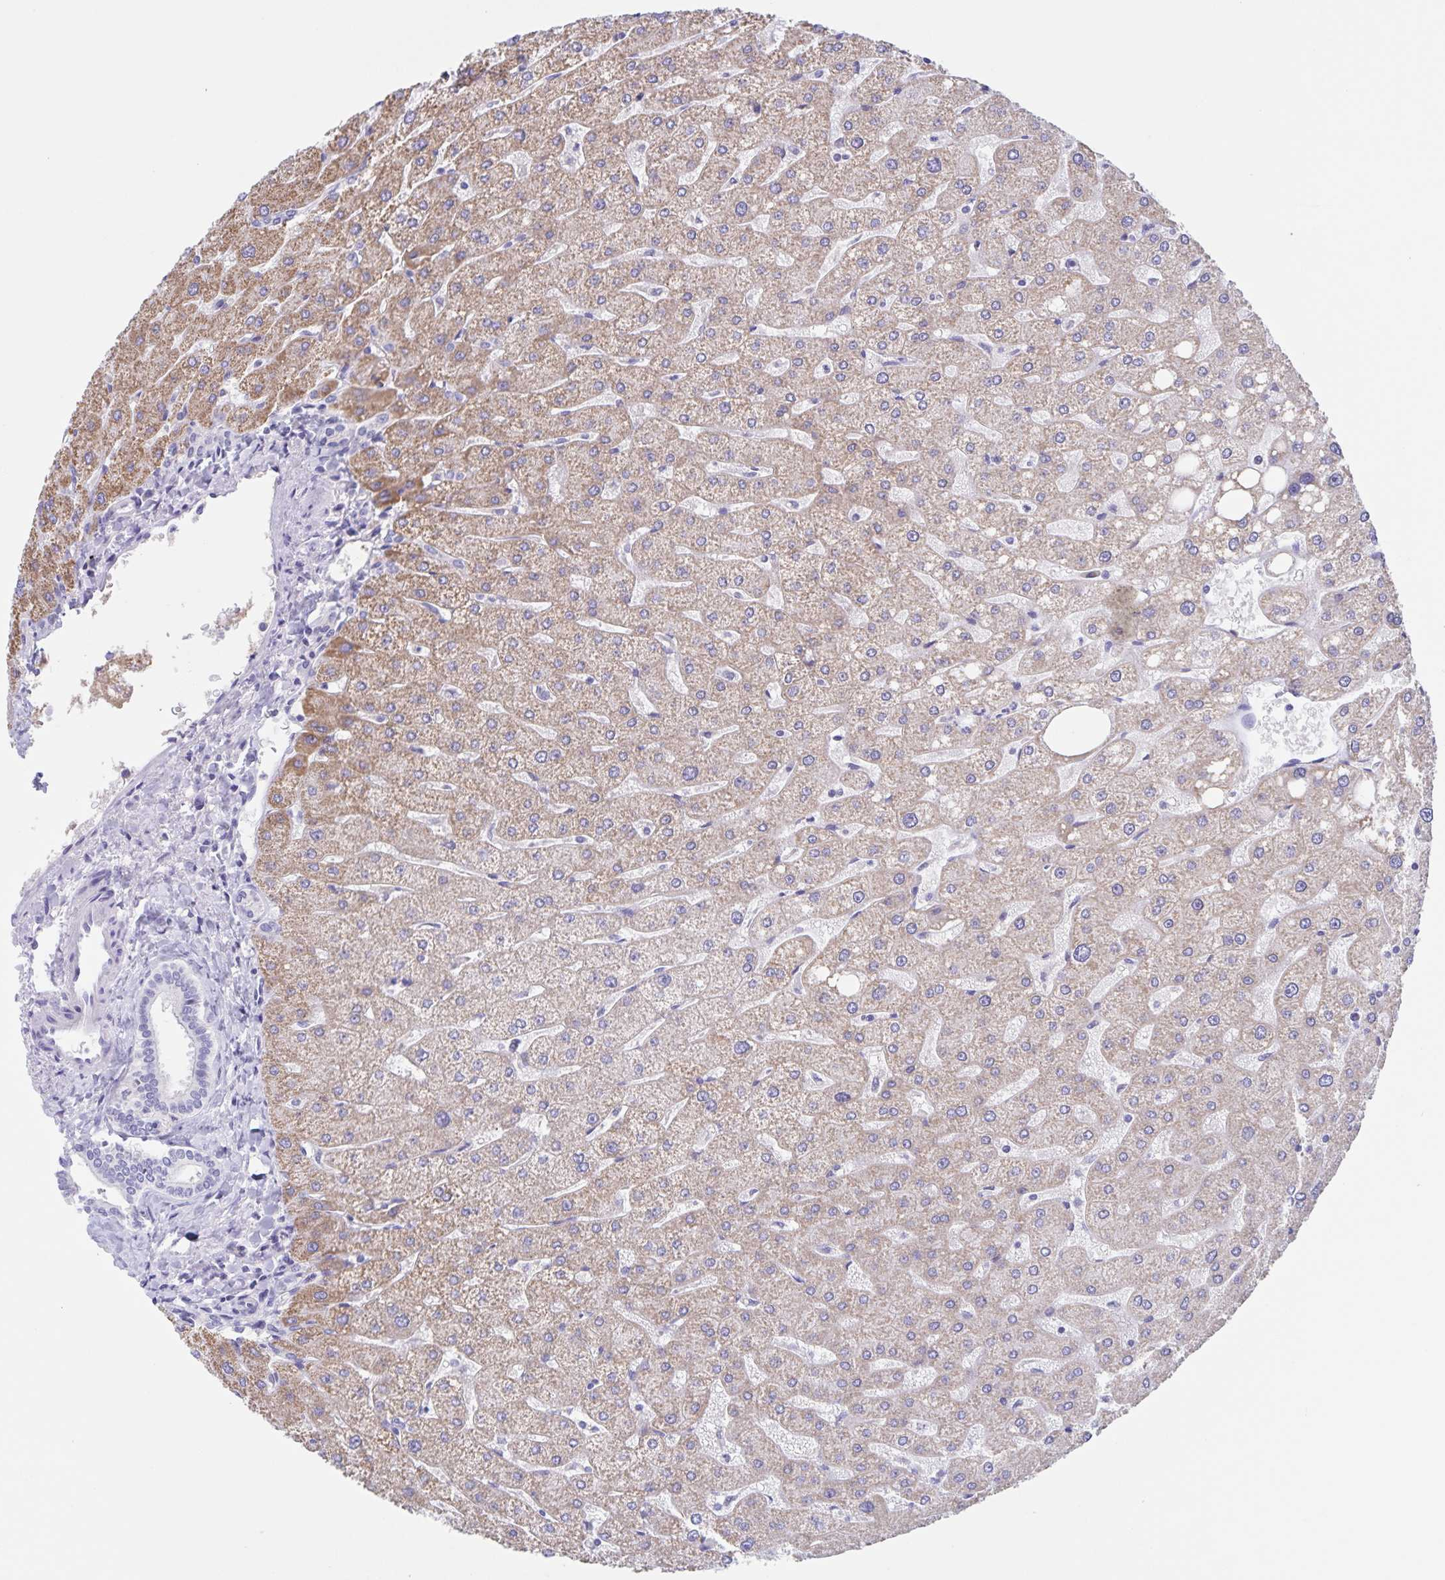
{"staining": {"intensity": "negative", "quantity": "none", "location": "none"}, "tissue": "liver", "cell_type": "Cholangiocytes", "image_type": "normal", "snomed": [{"axis": "morphology", "description": "Normal tissue, NOS"}, {"axis": "topography", "description": "Liver"}], "caption": "This photomicrograph is of normal liver stained with immunohistochemistry to label a protein in brown with the nuclei are counter-stained blue. There is no positivity in cholangiocytes.", "gene": "DMGDH", "patient": {"sex": "male", "age": 67}}